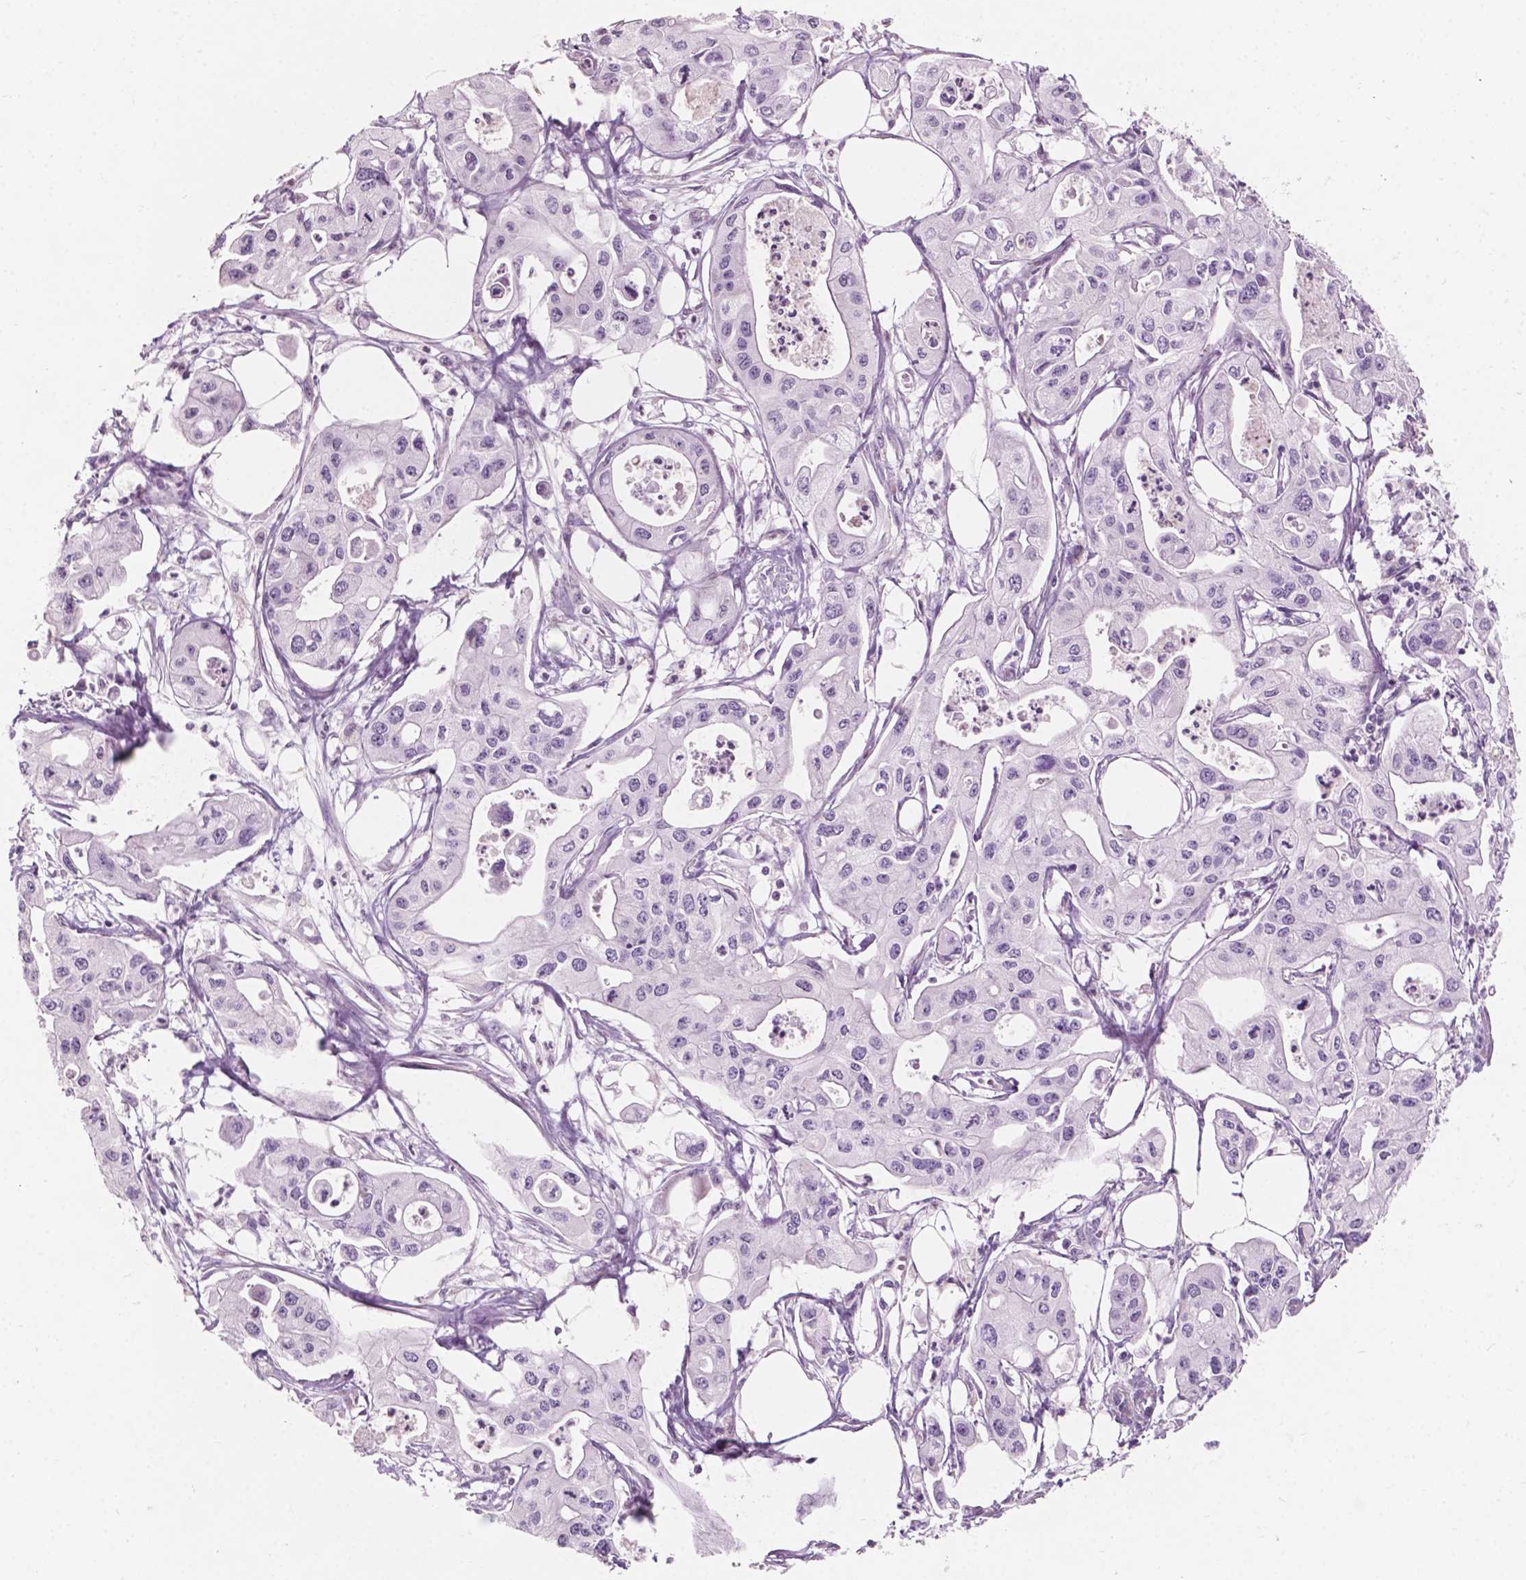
{"staining": {"intensity": "negative", "quantity": "none", "location": "none"}, "tissue": "pancreatic cancer", "cell_type": "Tumor cells", "image_type": "cancer", "snomed": [{"axis": "morphology", "description": "Adenocarcinoma, NOS"}, {"axis": "topography", "description": "Pancreas"}], "caption": "Immunohistochemistry (IHC) photomicrograph of human pancreatic cancer (adenocarcinoma) stained for a protein (brown), which demonstrates no expression in tumor cells.", "gene": "AWAT1", "patient": {"sex": "male", "age": 70}}